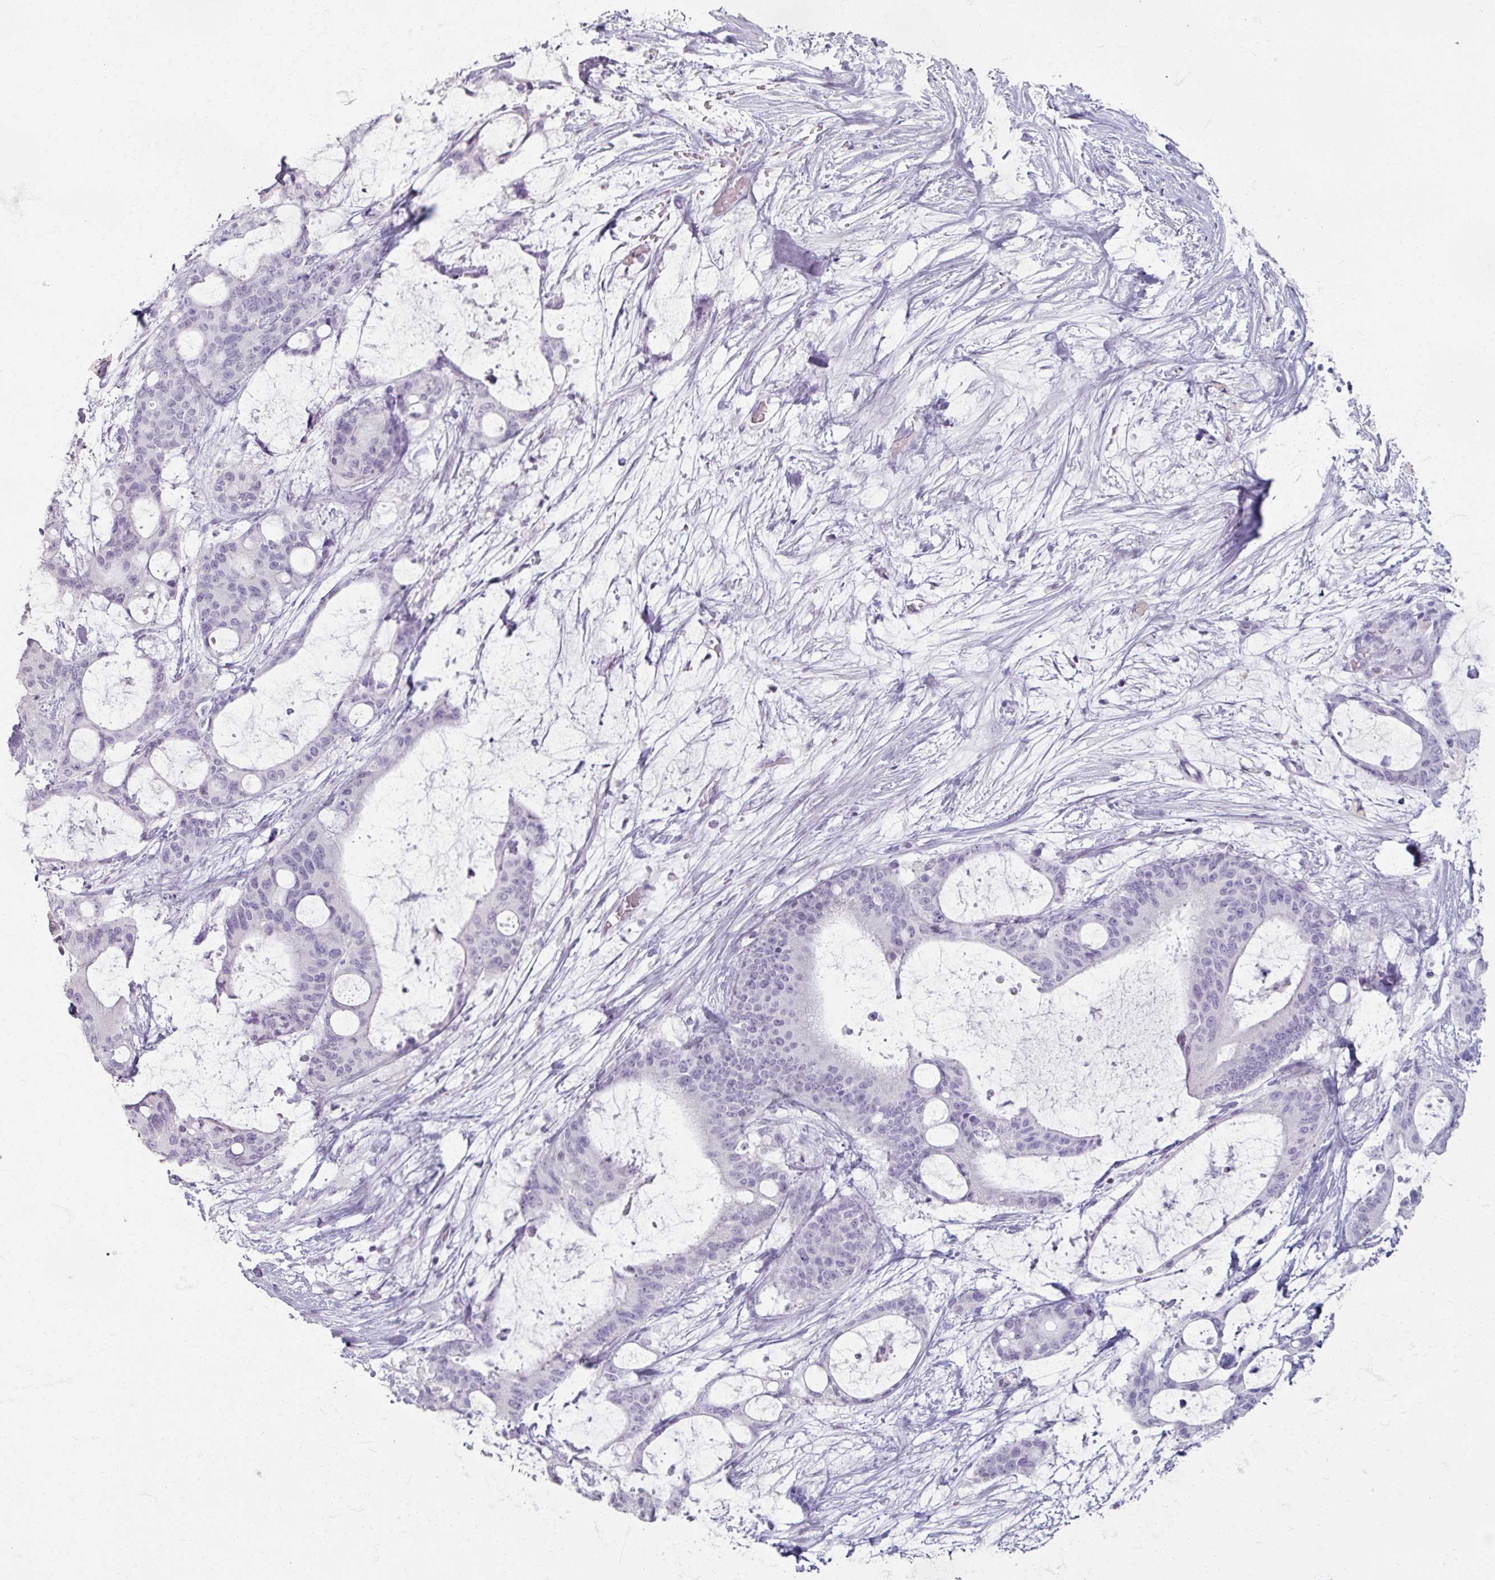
{"staining": {"intensity": "negative", "quantity": "none", "location": "none"}, "tissue": "liver cancer", "cell_type": "Tumor cells", "image_type": "cancer", "snomed": [{"axis": "morphology", "description": "Normal tissue, NOS"}, {"axis": "morphology", "description": "Cholangiocarcinoma"}, {"axis": "topography", "description": "Liver"}, {"axis": "topography", "description": "Peripheral nerve tissue"}], "caption": "DAB immunohistochemical staining of human liver cholangiocarcinoma reveals no significant positivity in tumor cells.", "gene": "TG", "patient": {"sex": "female", "age": 73}}